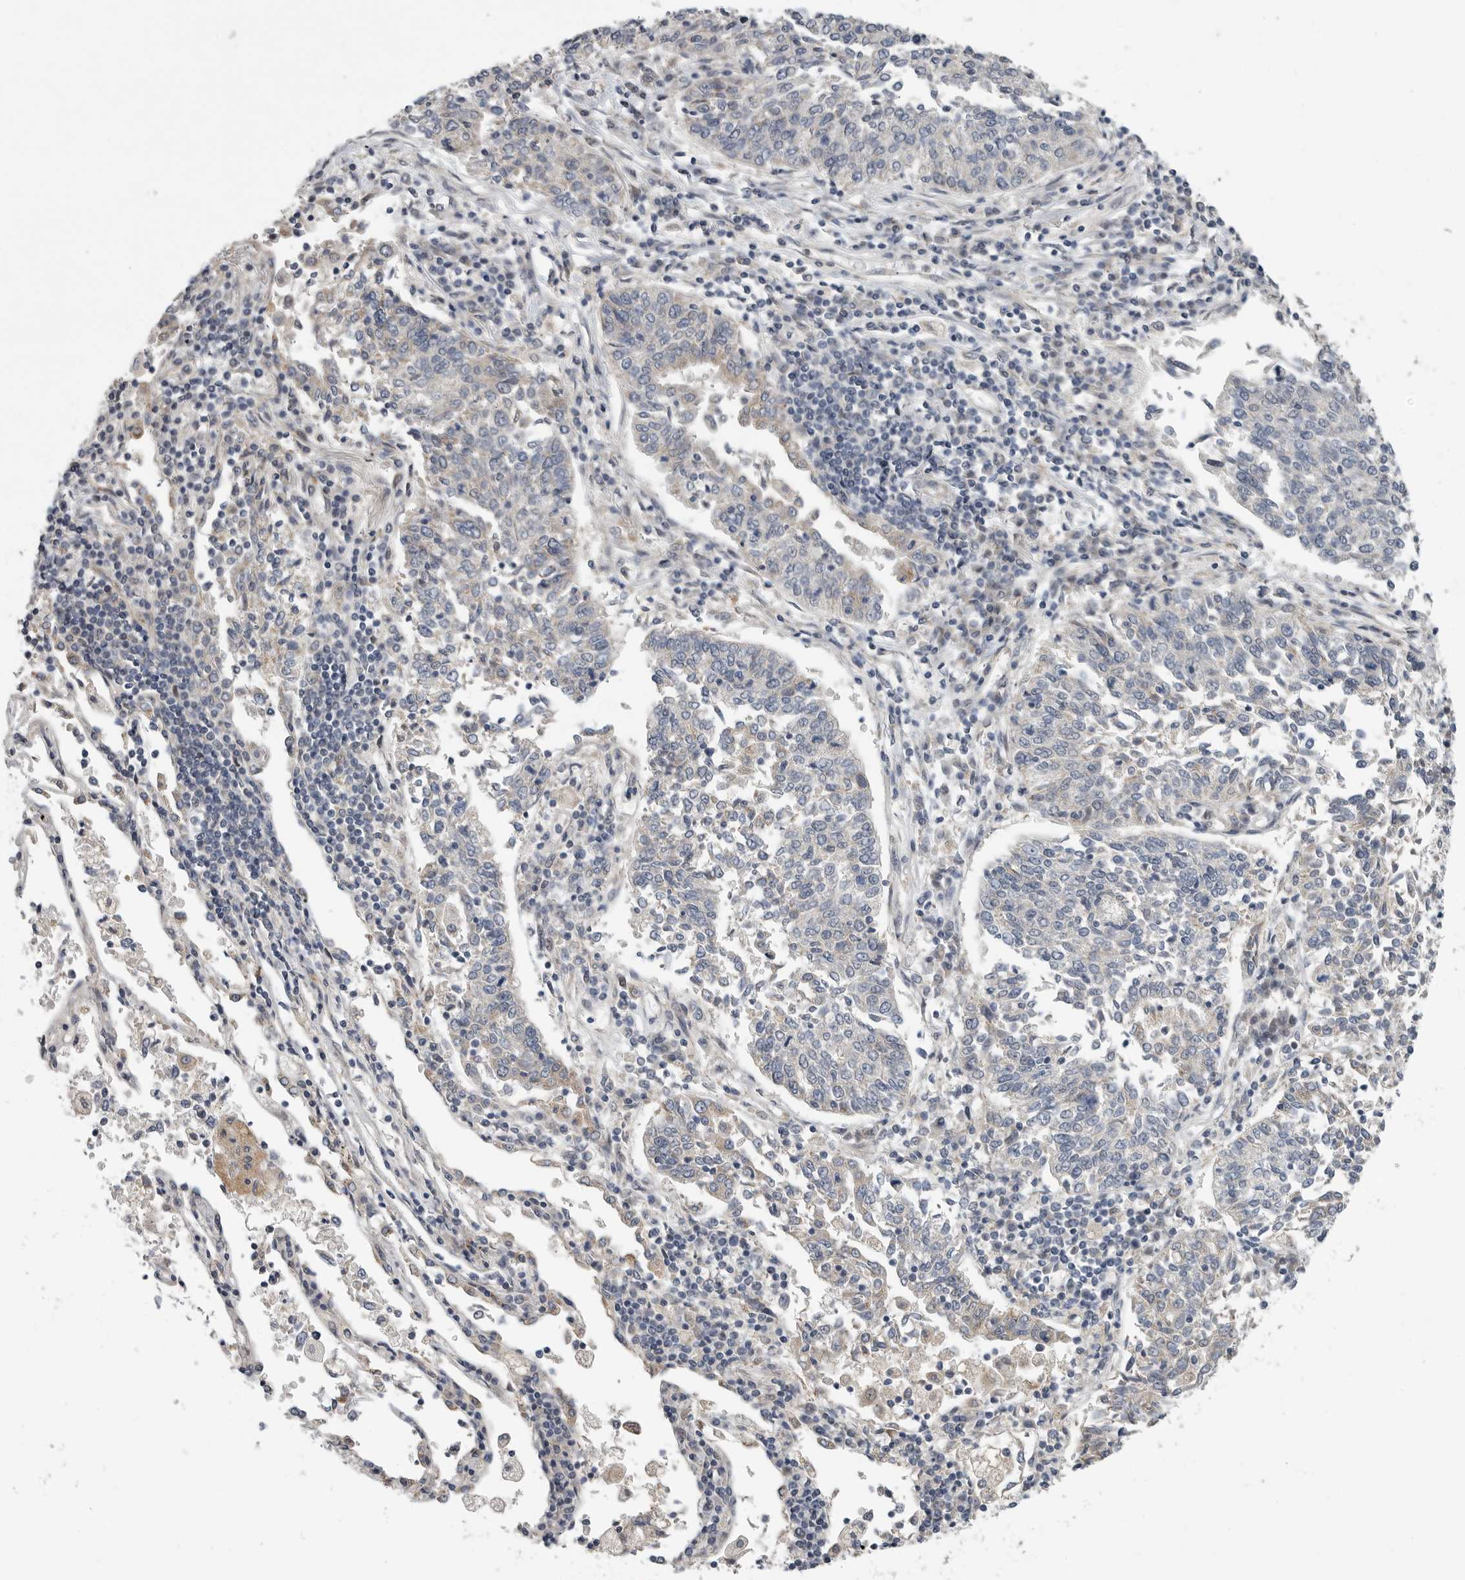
{"staining": {"intensity": "negative", "quantity": "none", "location": "none"}, "tissue": "lung cancer", "cell_type": "Tumor cells", "image_type": "cancer", "snomed": [{"axis": "morphology", "description": "Normal tissue, NOS"}, {"axis": "morphology", "description": "Squamous cell carcinoma, NOS"}, {"axis": "topography", "description": "Cartilage tissue"}, {"axis": "topography", "description": "Lung"}, {"axis": "topography", "description": "Peripheral nerve tissue"}], "caption": "Immunohistochemistry (IHC) of human lung cancer (squamous cell carcinoma) reveals no staining in tumor cells.", "gene": "FBXO43", "patient": {"sex": "female", "age": 49}}